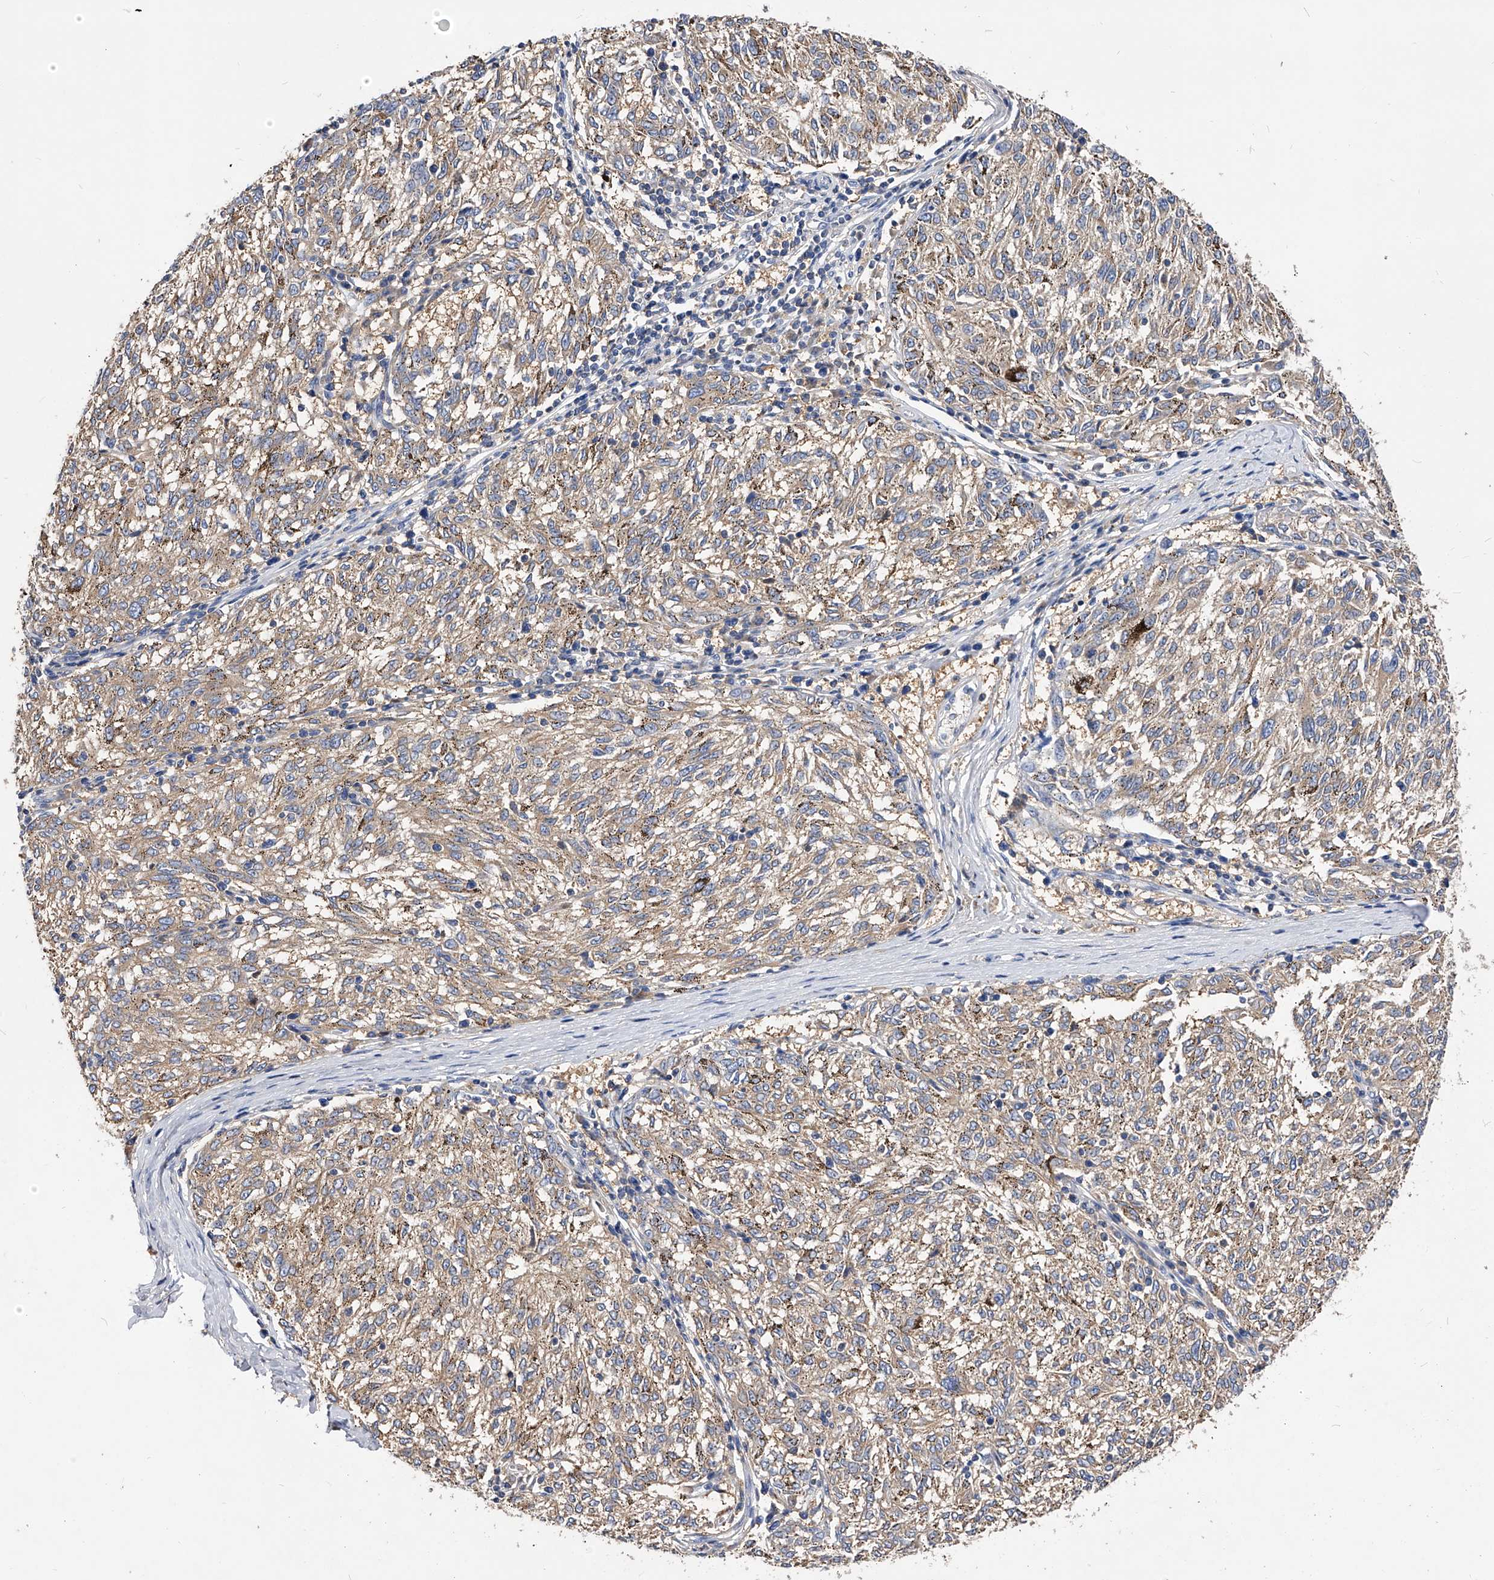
{"staining": {"intensity": "weak", "quantity": ">75%", "location": "cytoplasmic/membranous"}, "tissue": "melanoma", "cell_type": "Tumor cells", "image_type": "cancer", "snomed": [{"axis": "morphology", "description": "Malignant melanoma, NOS"}, {"axis": "topography", "description": "Skin"}], "caption": "Protein analysis of melanoma tissue exhibits weak cytoplasmic/membranous staining in about >75% of tumor cells.", "gene": "APEH", "patient": {"sex": "female", "age": 72}}